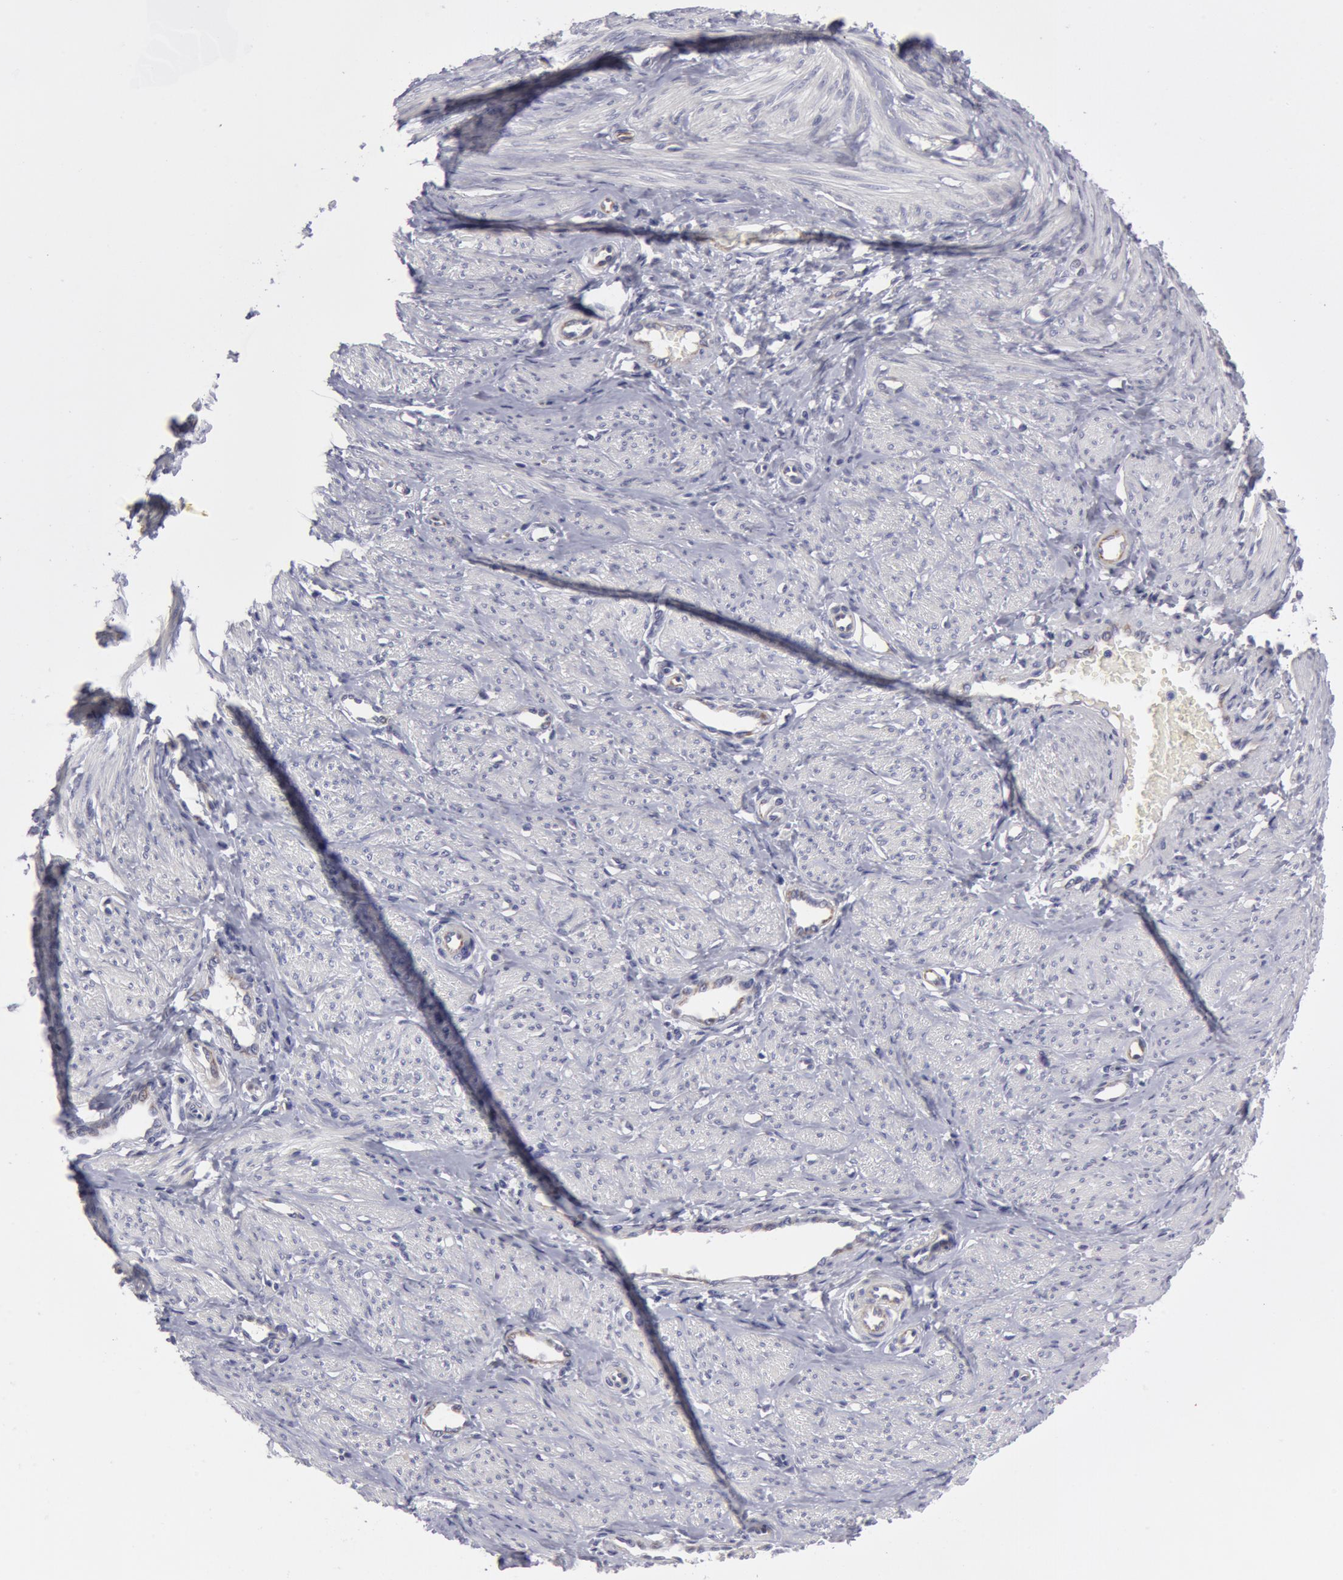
{"staining": {"intensity": "negative", "quantity": "none", "location": "none"}, "tissue": "smooth muscle", "cell_type": "Smooth muscle cells", "image_type": "normal", "snomed": [{"axis": "morphology", "description": "Normal tissue, NOS"}, {"axis": "topography", "description": "Smooth muscle"}, {"axis": "topography", "description": "Uterus"}], "caption": "Smooth muscle stained for a protein using immunohistochemistry demonstrates no staining smooth muscle cells.", "gene": "SMC1B", "patient": {"sex": "female", "age": 39}}